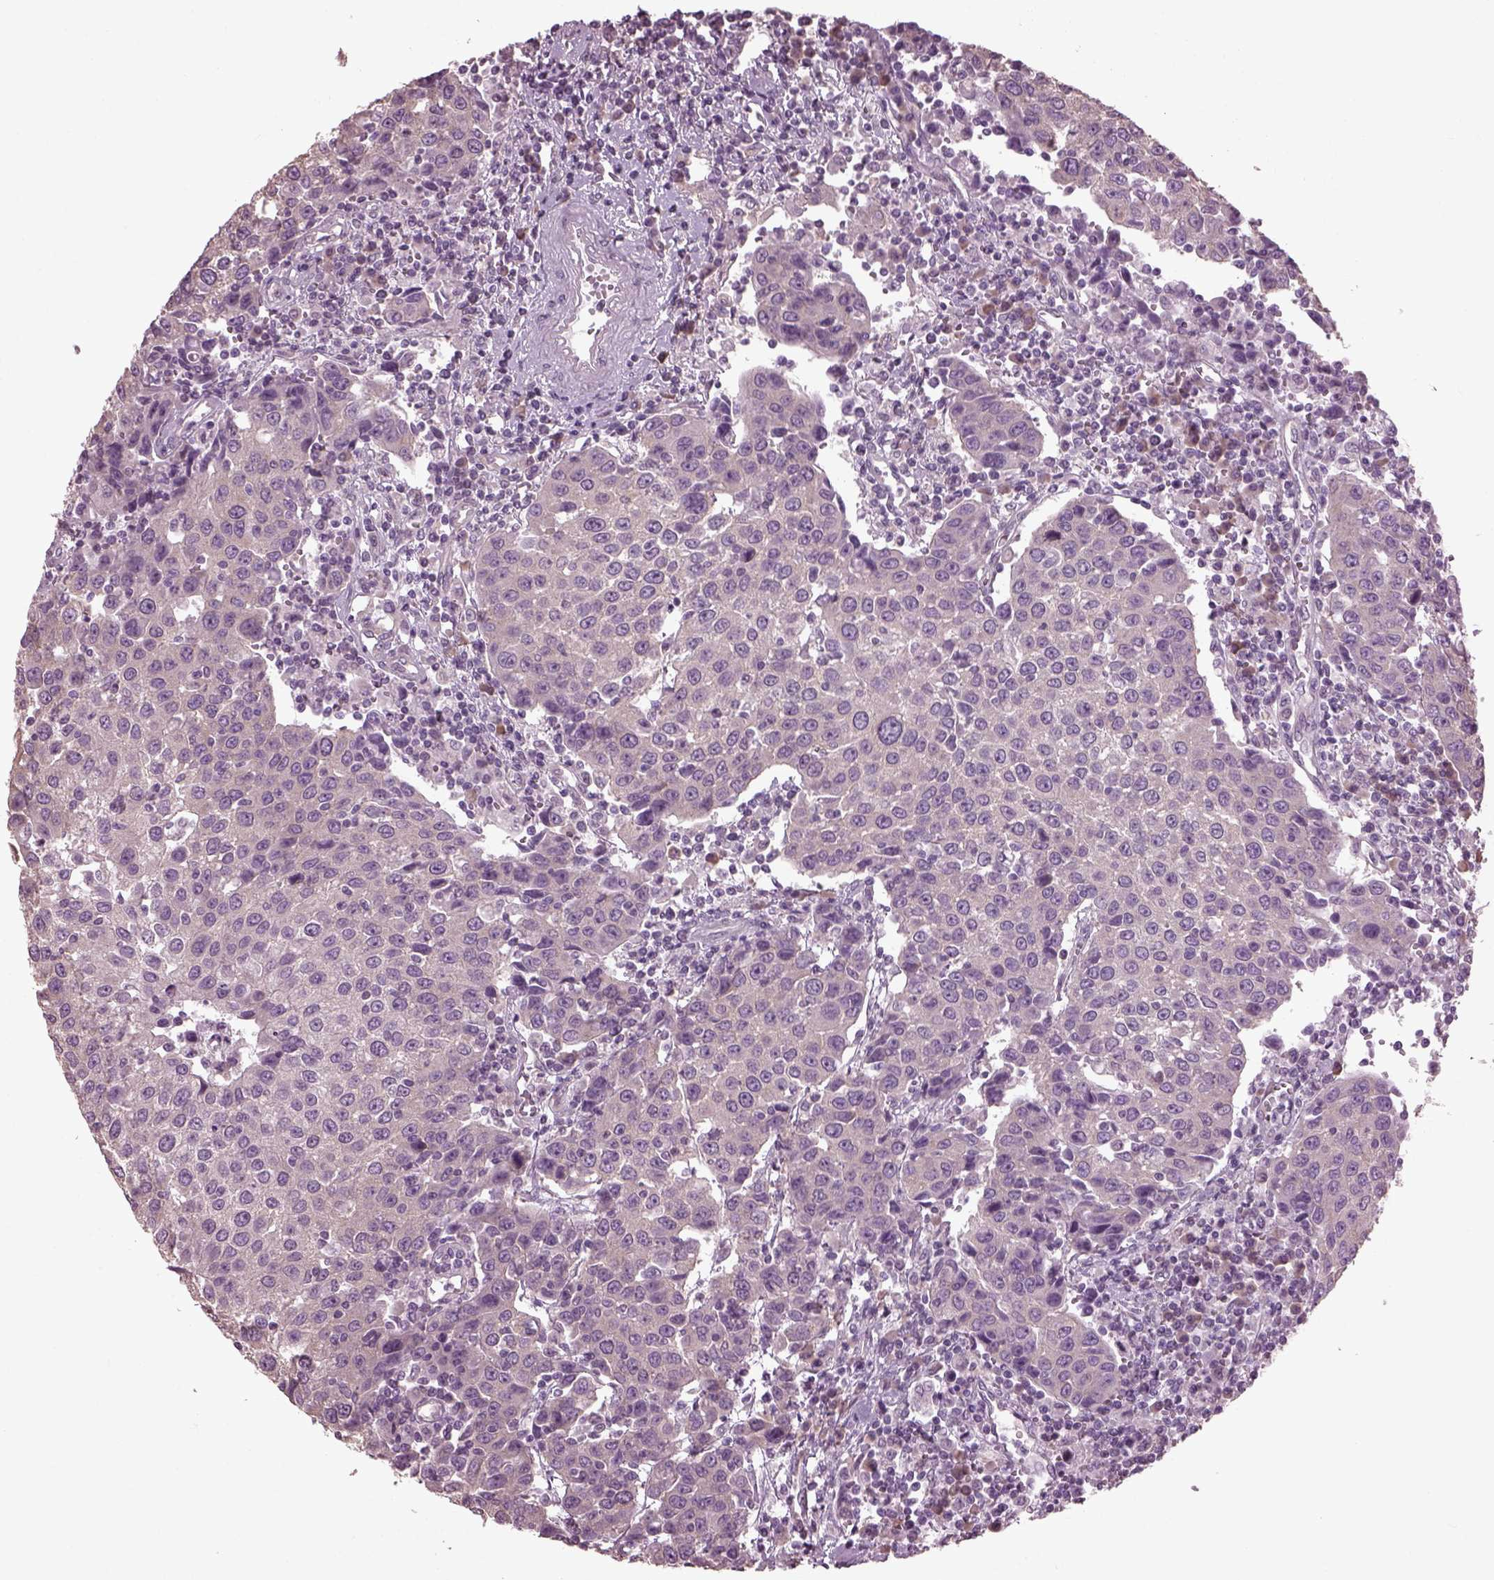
{"staining": {"intensity": "negative", "quantity": "none", "location": "none"}, "tissue": "urothelial cancer", "cell_type": "Tumor cells", "image_type": "cancer", "snomed": [{"axis": "morphology", "description": "Urothelial carcinoma, High grade"}, {"axis": "topography", "description": "Urinary bladder"}], "caption": "Tumor cells are negative for brown protein staining in high-grade urothelial carcinoma.", "gene": "CABP5", "patient": {"sex": "female", "age": 85}}